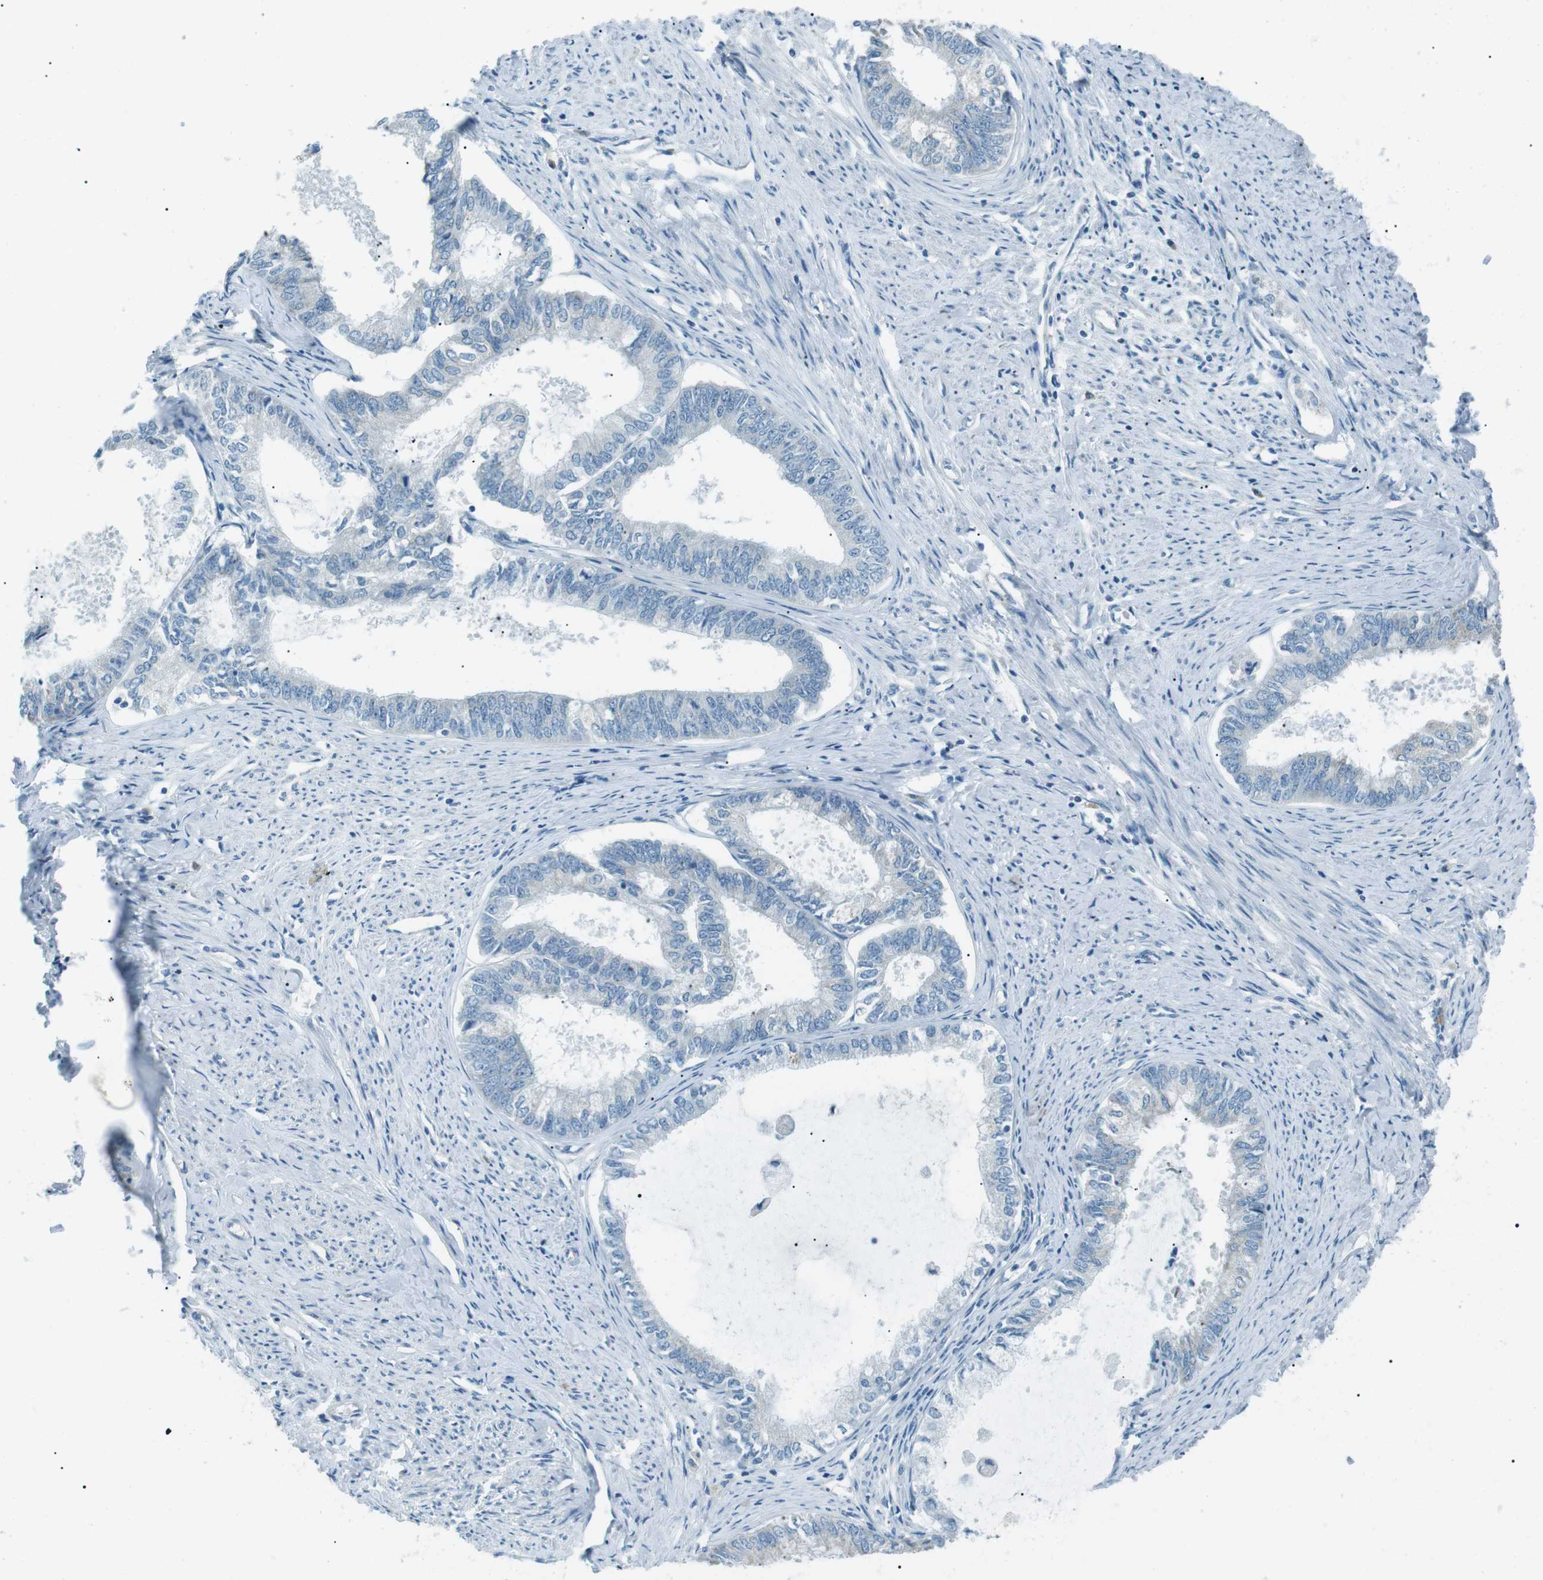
{"staining": {"intensity": "negative", "quantity": "none", "location": "none"}, "tissue": "endometrial cancer", "cell_type": "Tumor cells", "image_type": "cancer", "snomed": [{"axis": "morphology", "description": "Adenocarcinoma, NOS"}, {"axis": "topography", "description": "Endometrium"}], "caption": "Tumor cells are negative for protein expression in human endometrial cancer.", "gene": "SERPINB2", "patient": {"sex": "female", "age": 86}}